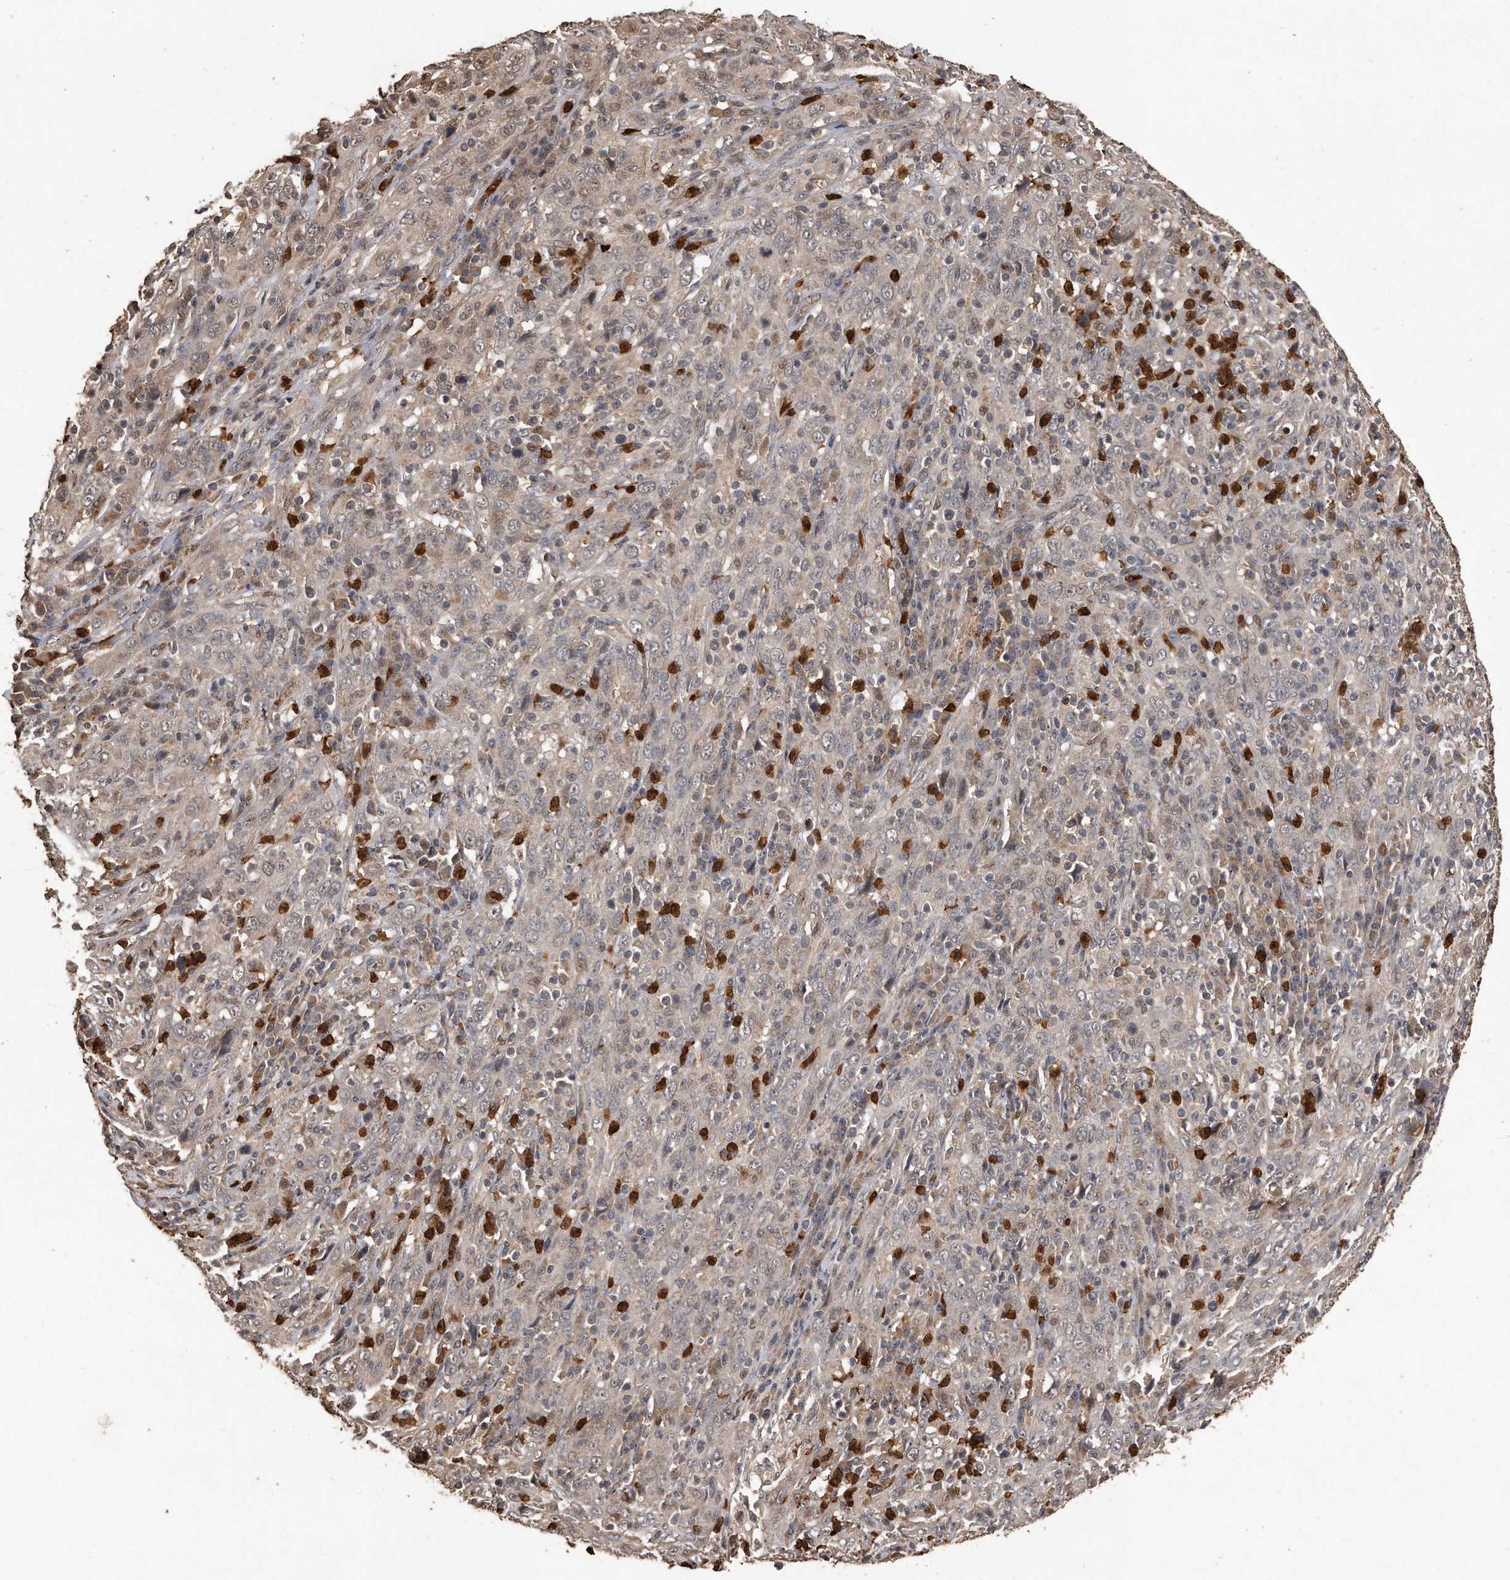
{"staining": {"intensity": "weak", "quantity": "25%-75%", "location": "cytoplasmic/membranous"}, "tissue": "cervical cancer", "cell_type": "Tumor cells", "image_type": "cancer", "snomed": [{"axis": "morphology", "description": "Squamous cell carcinoma, NOS"}, {"axis": "topography", "description": "Cervix"}], "caption": "This image exhibits IHC staining of human squamous cell carcinoma (cervical), with low weak cytoplasmic/membranous staining in about 25%-75% of tumor cells.", "gene": "PELO", "patient": {"sex": "female", "age": 46}}